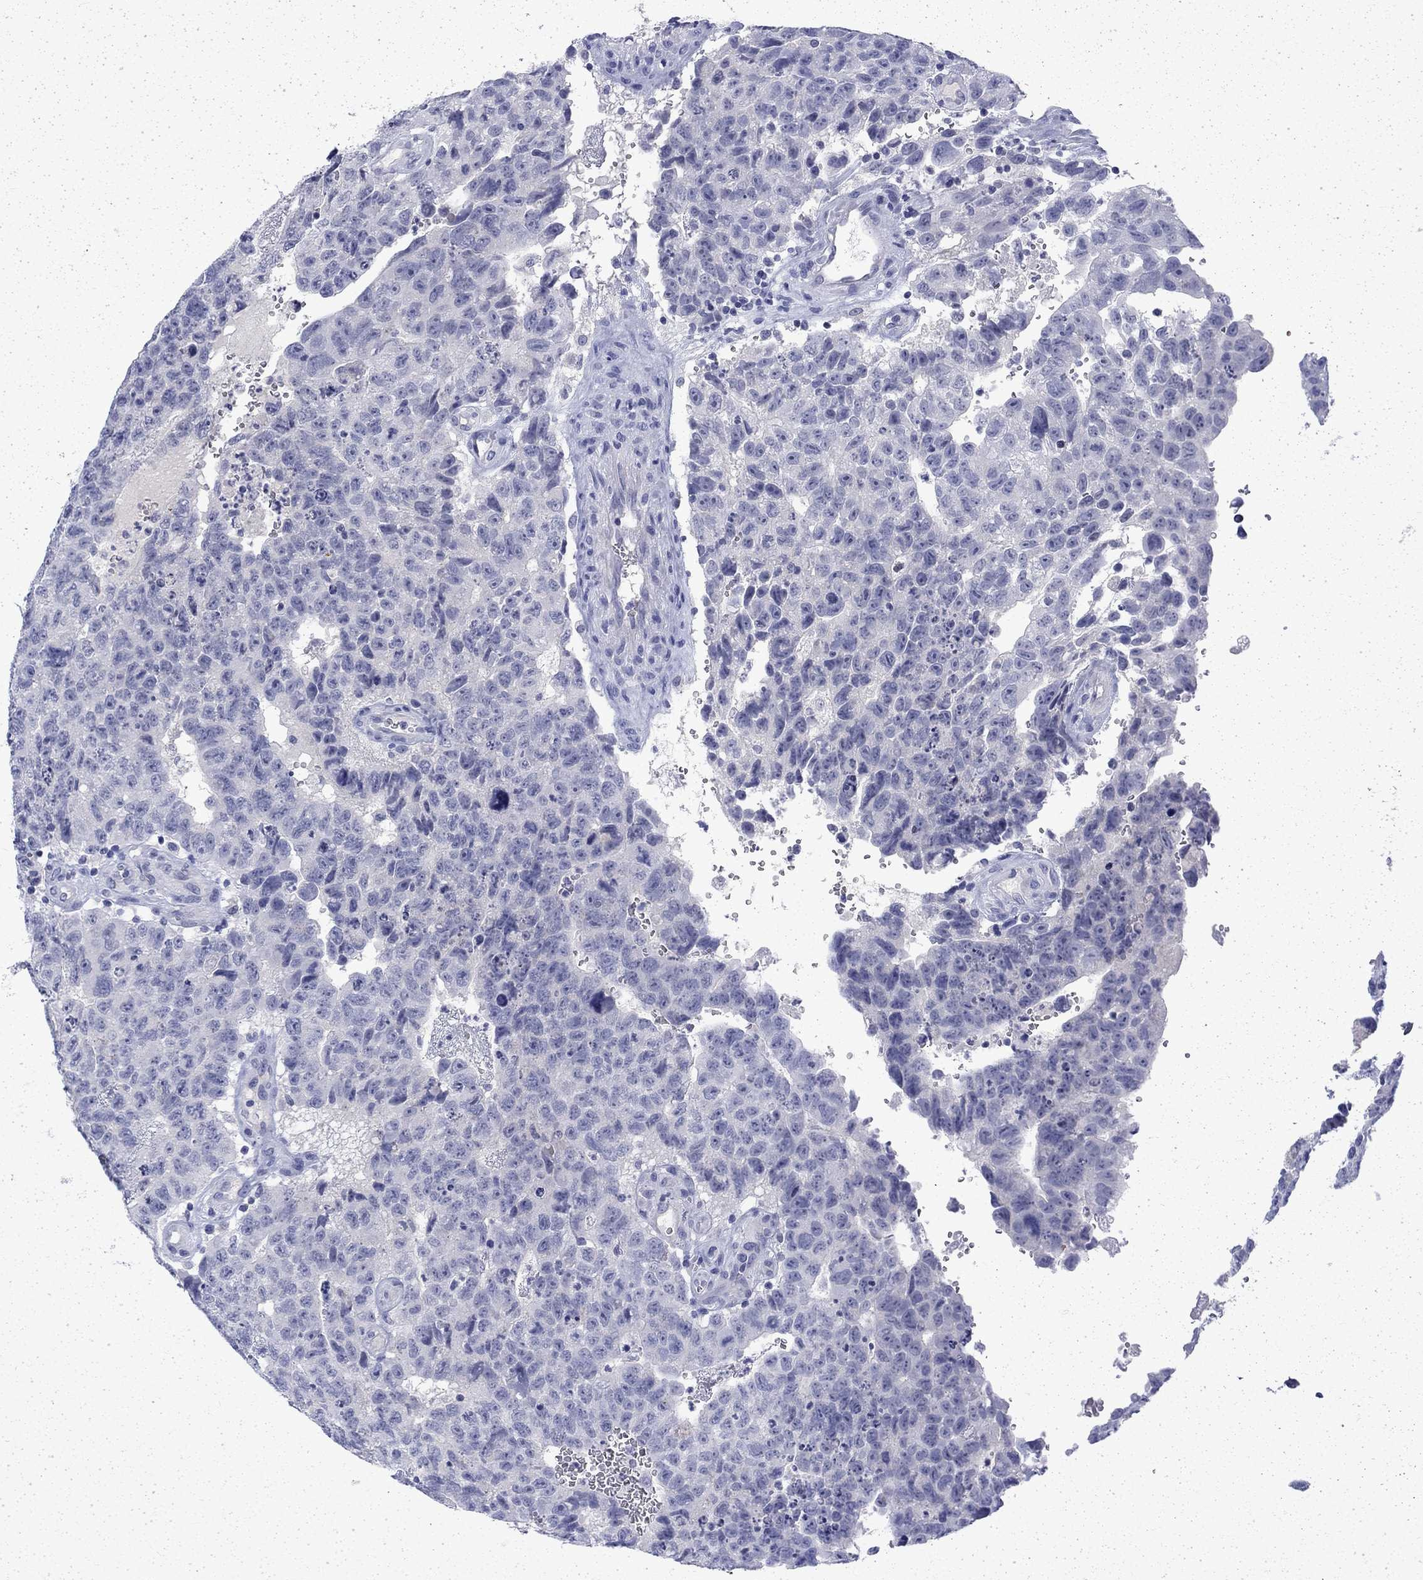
{"staining": {"intensity": "negative", "quantity": "none", "location": "none"}, "tissue": "testis cancer", "cell_type": "Tumor cells", "image_type": "cancer", "snomed": [{"axis": "morphology", "description": "Carcinoma, Embryonal, NOS"}, {"axis": "topography", "description": "Testis"}], "caption": "Immunohistochemical staining of testis embryonal carcinoma shows no significant positivity in tumor cells. (DAB (3,3'-diaminobenzidine) immunohistochemistry, high magnification).", "gene": "ENPP6", "patient": {"sex": "male", "age": 24}}